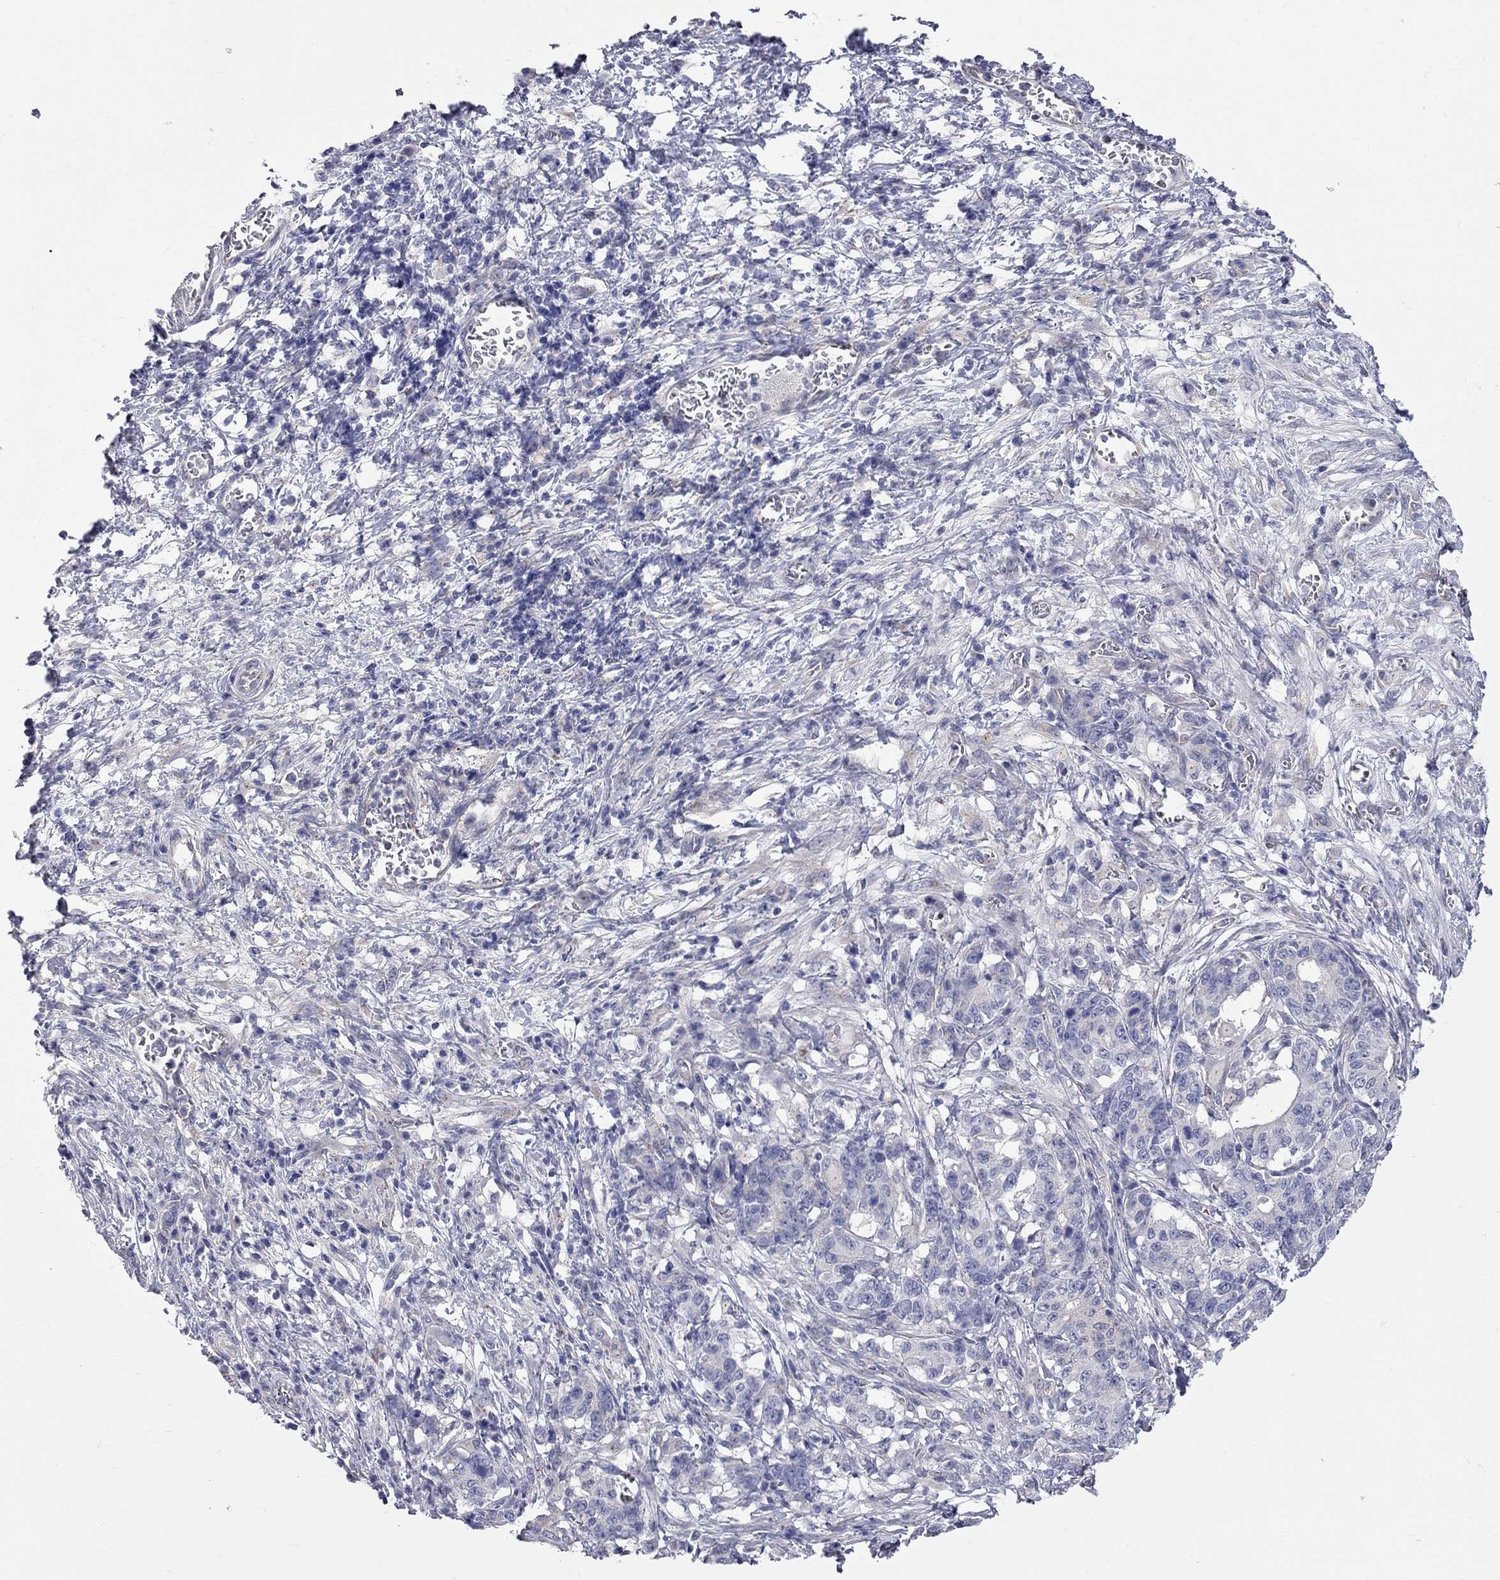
{"staining": {"intensity": "negative", "quantity": "none", "location": "none"}, "tissue": "stomach cancer", "cell_type": "Tumor cells", "image_type": "cancer", "snomed": [{"axis": "morphology", "description": "Normal tissue, NOS"}, {"axis": "morphology", "description": "Adenocarcinoma, NOS"}, {"axis": "topography", "description": "Stomach"}], "caption": "An immunohistochemistry (IHC) micrograph of stomach cancer is shown. There is no staining in tumor cells of stomach cancer. (Stains: DAB immunohistochemistry (IHC) with hematoxylin counter stain, Microscopy: brightfield microscopy at high magnification).", "gene": "OPRK1", "patient": {"sex": "female", "age": 64}}